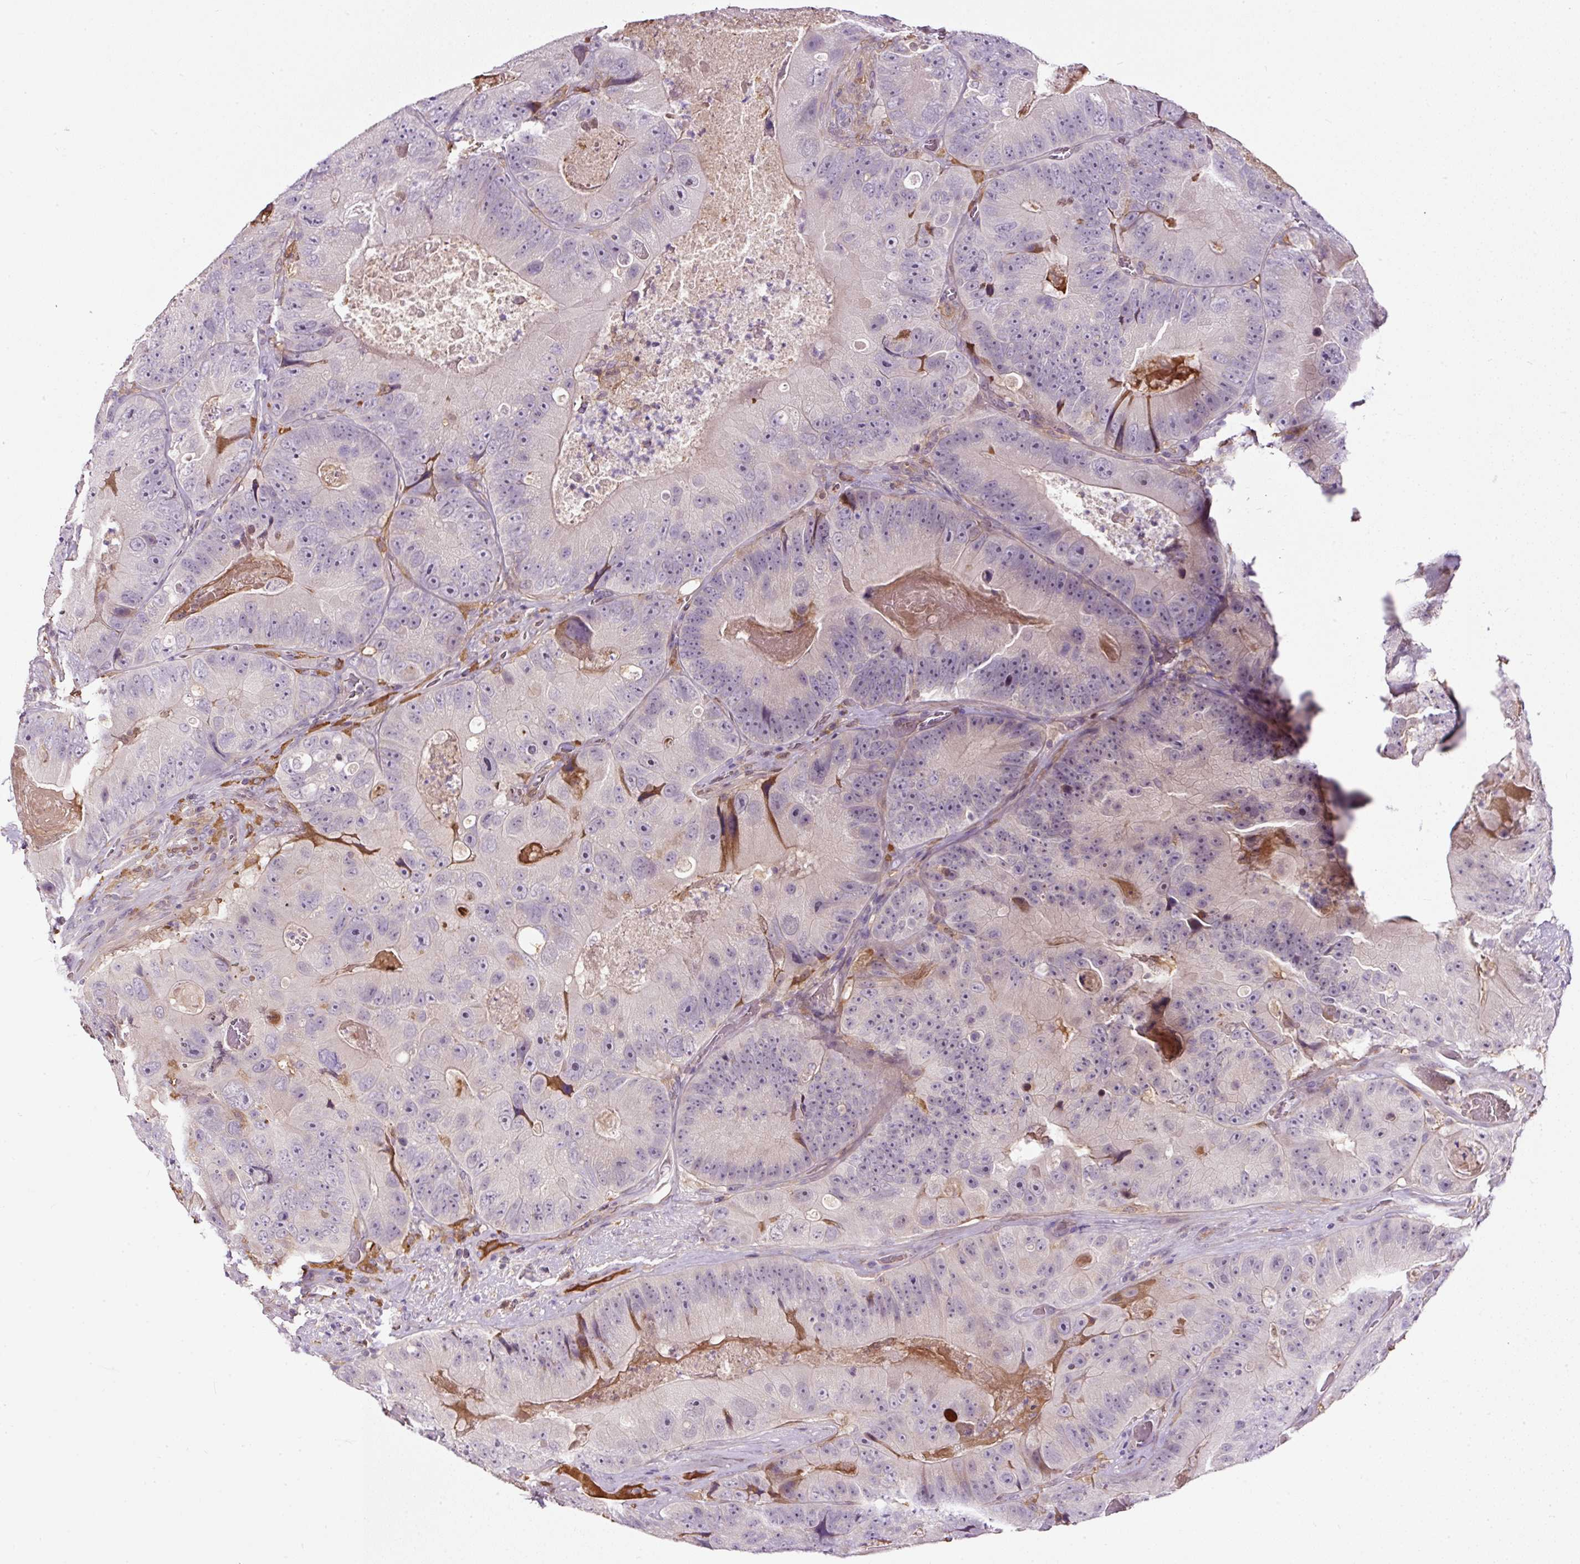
{"staining": {"intensity": "negative", "quantity": "none", "location": "none"}, "tissue": "colorectal cancer", "cell_type": "Tumor cells", "image_type": "cancer", "snomed": [{"axis": "morphology", "description": "Adenocarcinoma, NOS"}, {"axis": "topography", "description": "Colon"}], "caption": "High power microscopy image of an immunohistochemistry (IHC) image of colorectal adenocarcinoma, revealing no significant staining in tumor cells.", "gene": "LRRC24", "patient": {"sex": "female", "age": 86}}